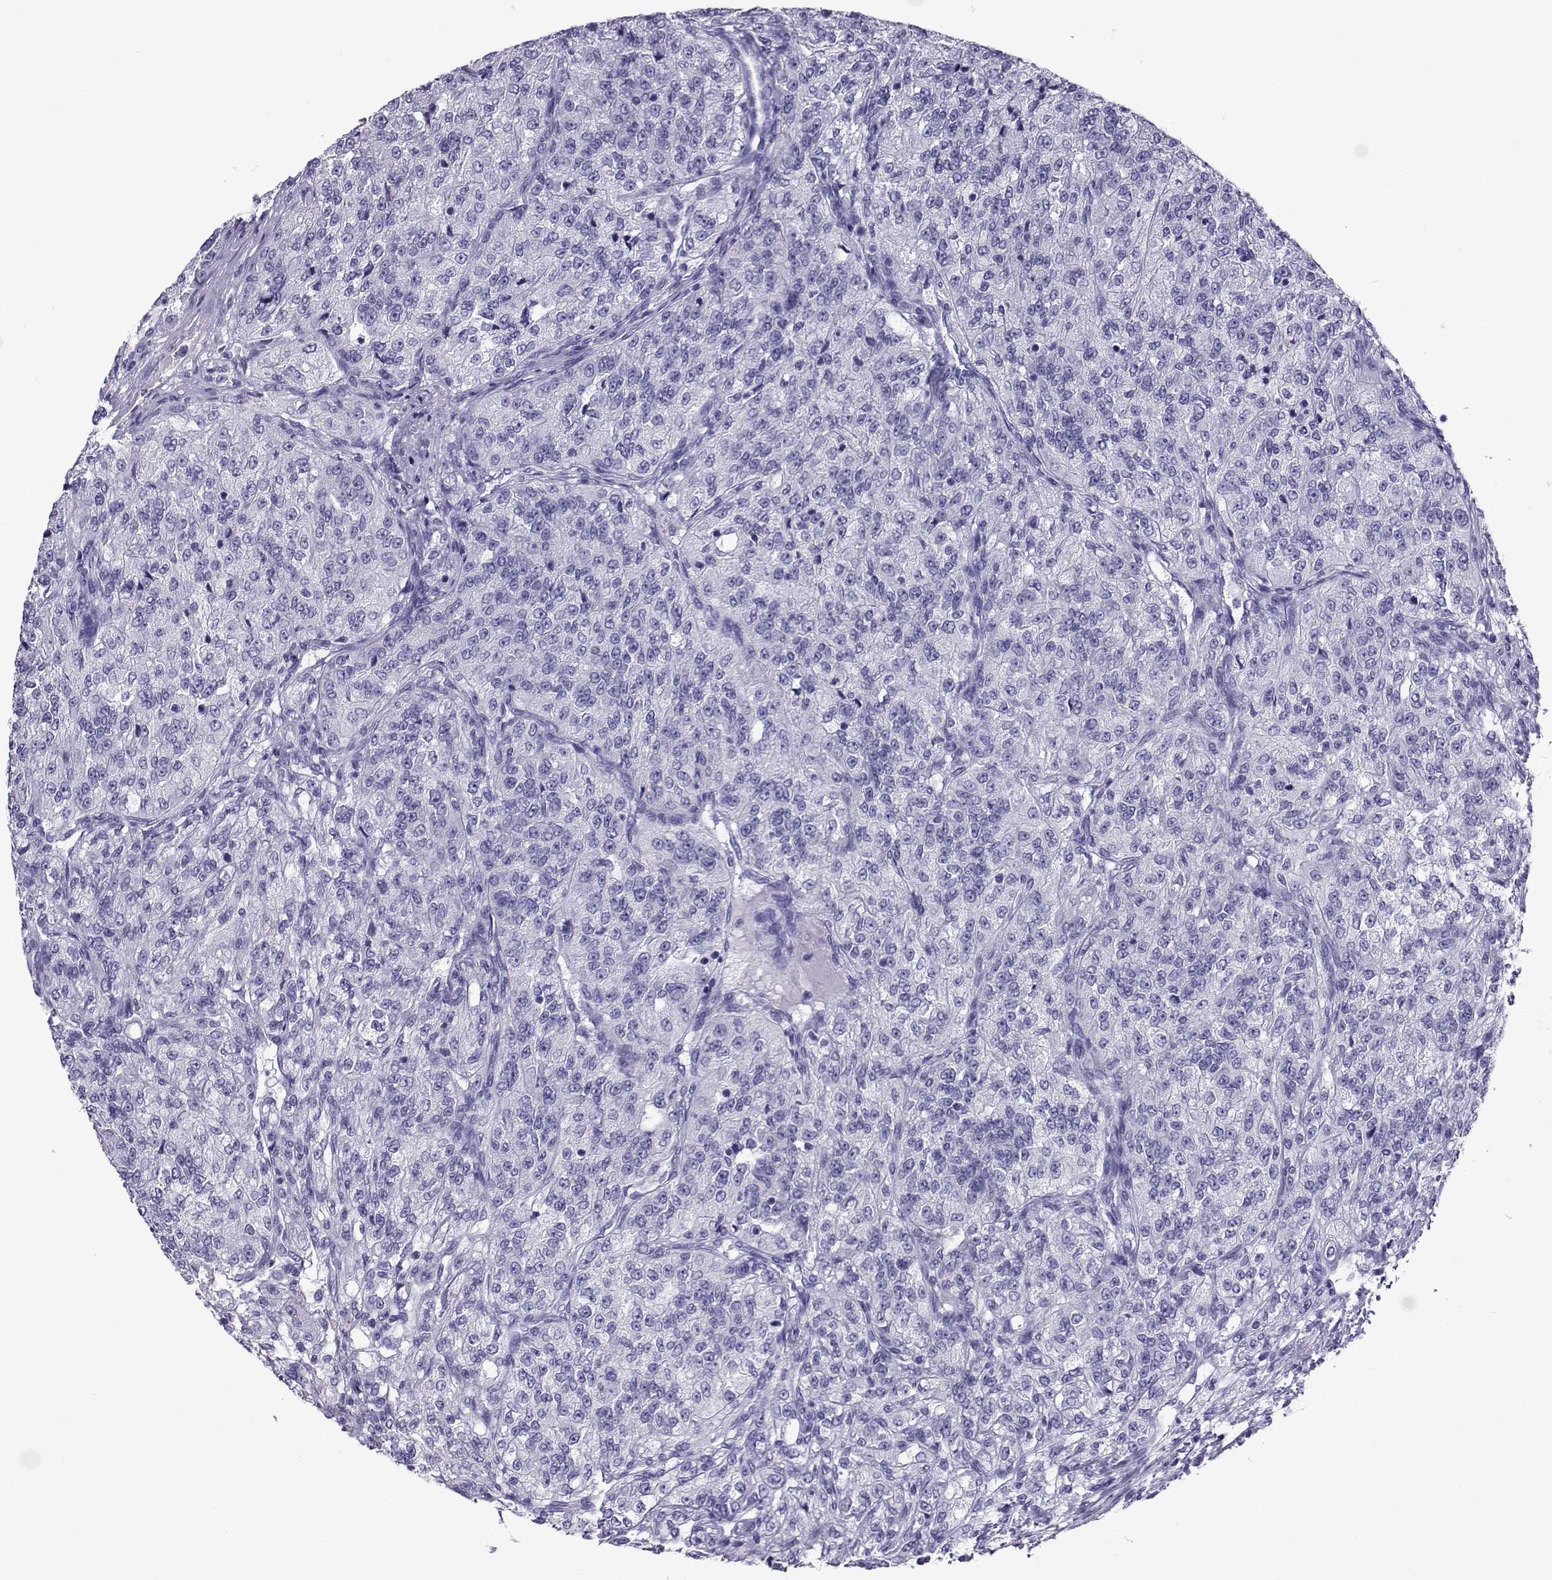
{"staining": {"intensity": "negative", "quantity": "none", "location": "none"}, "tissue": "renal cancer", "cell_type": "Tumor cells", "image_type": "cancer", "snomed": [{"axis": "morphology", "description": "Adenocarcinoma, NOS"}, {"axis": "topography", "description": "Kidney"}], "caption": "High magnification brightfield microscopy of adenocarcinoma (renal) stained with DAB (brown) and counterstained with hematoxylin (blue): tumor cells show no significant positivity. The staining was performed using DAB (3,3'-diaminobenzidine) to visualize the protein expression in brown, while the nuclei were stained in blue with hematoxylin (Magnification: 20x).", "gene": "CD109", "patient": {"sex": "female", "age": 63}}